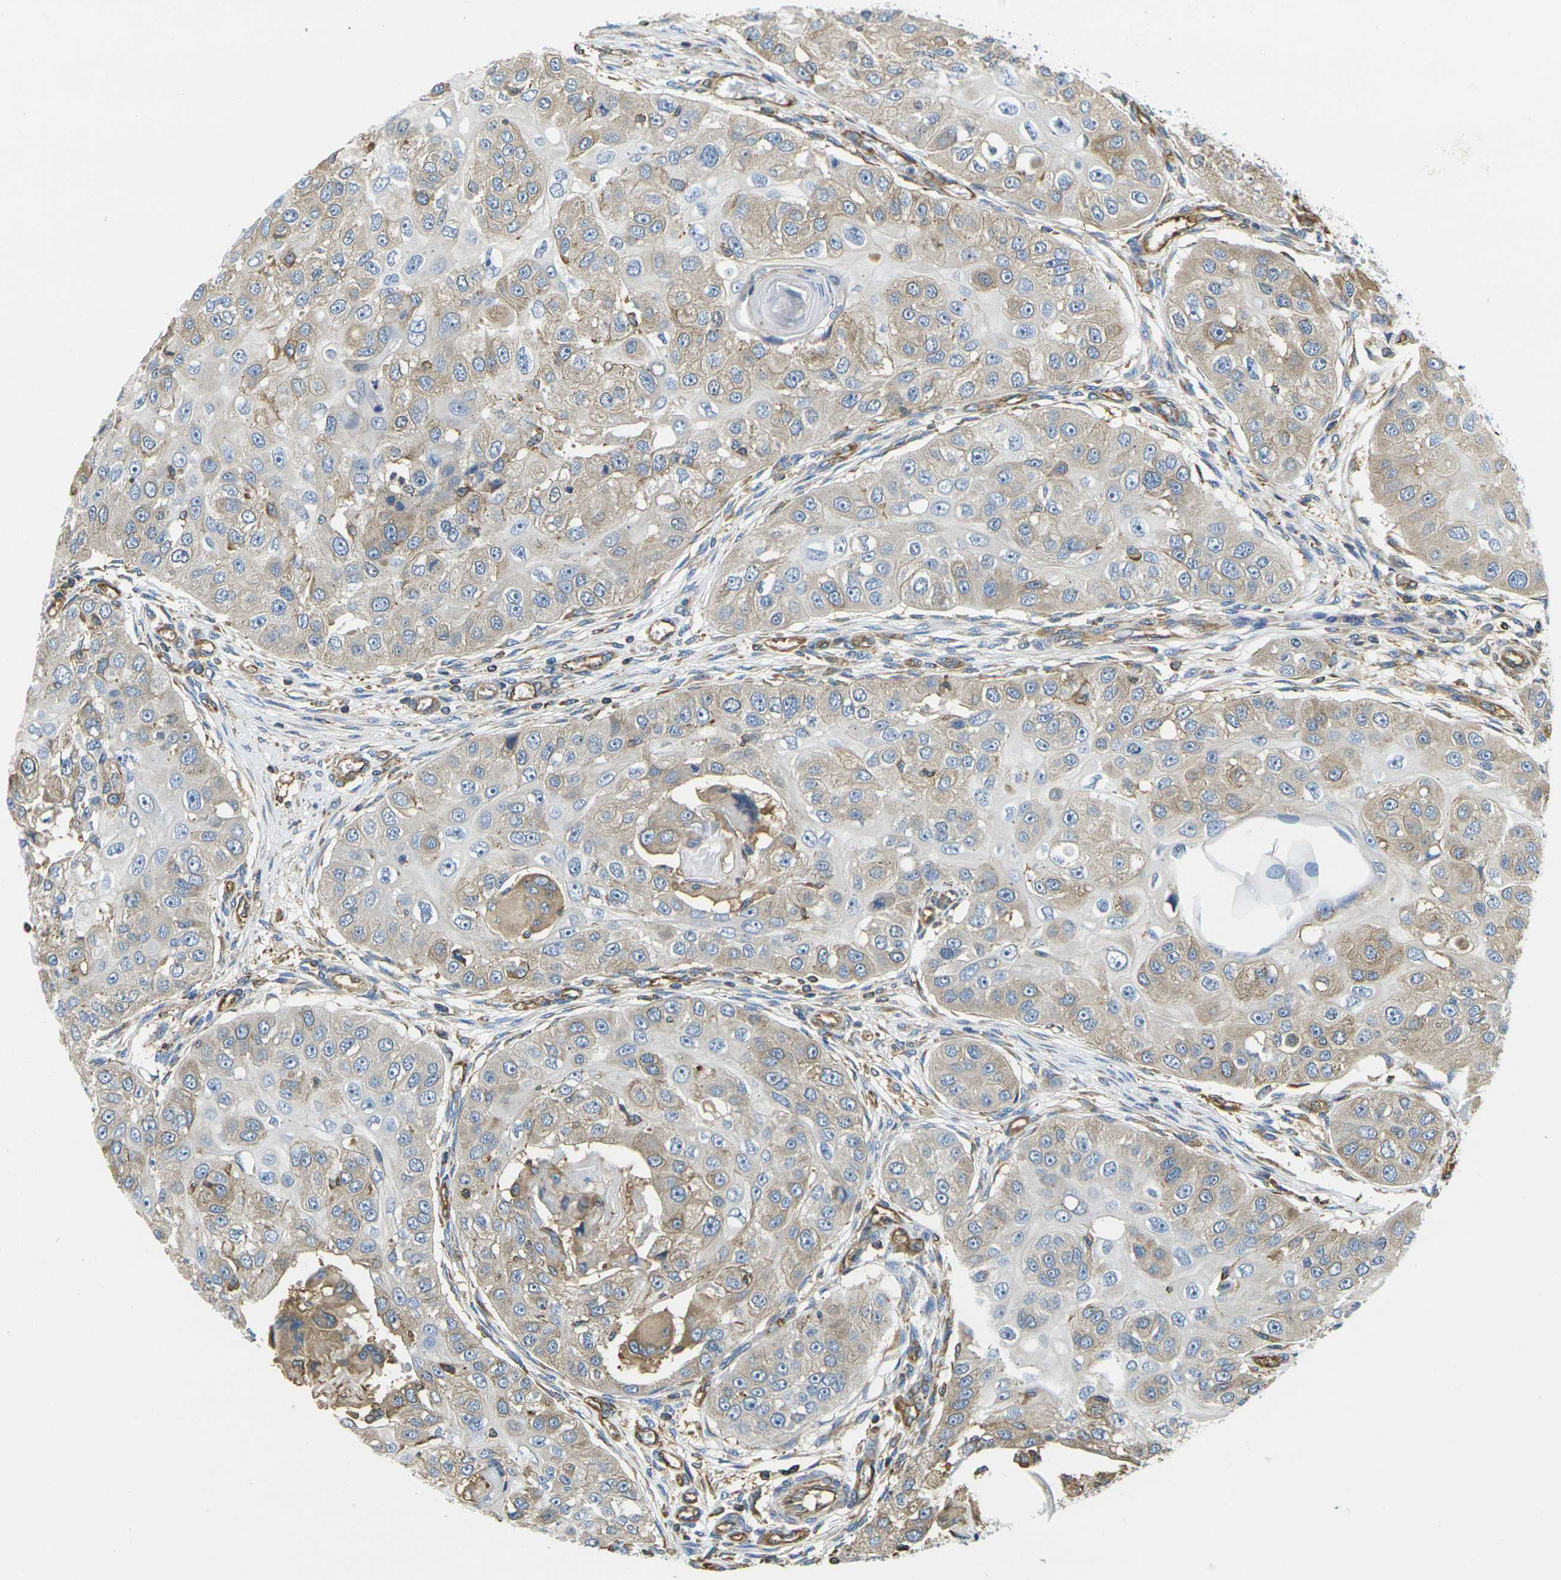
{"staining": {"intensity": "moderate", "quantity": ">75%", "location": "cytoplasmic/membranous"}, "tissue": "head and neck cancer", "cell_type": "Tumor cells", "image_type": "cancer", "snomed": [{"axis": "morphology", "description": "Normal tissue, NOS"}, {"axis": "morphology", "description": "Squamous cell carcinoma, NOS"}, {"axis": "topography", "description": "Skeletal muscle"}, {"axis": "topography", "description": "Head-Neck"}], "caption": "A brown stain labels moderate cytoplasmic/membranous expression of a protein in human head and neck squamous cell carcinoma tumor cells.", "gene": "FAM110D", "patient": {"sex": "male", "age": 51}}